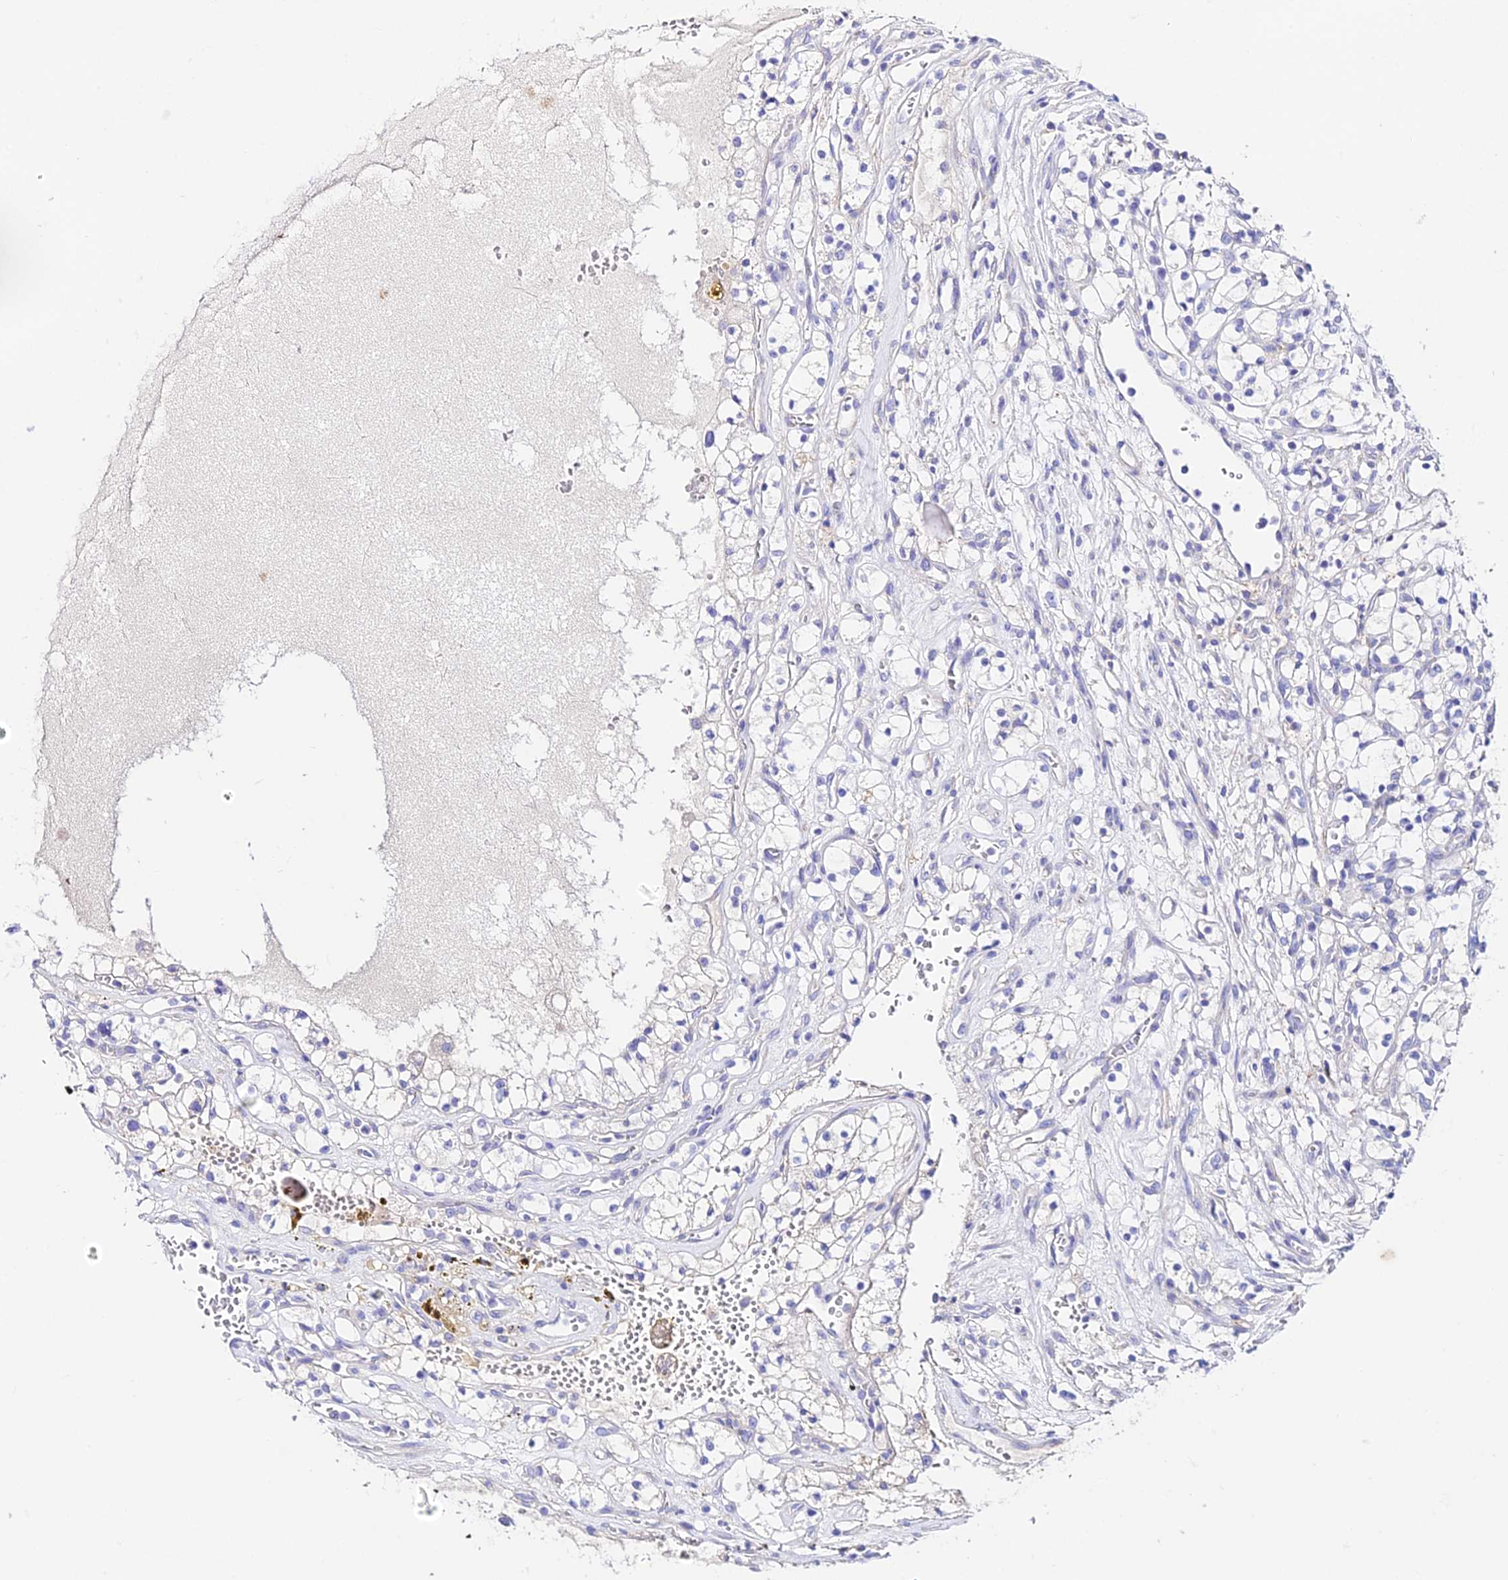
{"staining": {"intensity": "negative", "quantity": "none", "location": "none"}, "tissue": "renal cancer", "cell_type": "Tumor cells", "image_type": "cancer", "snomed": [{"axis": "morphology", "description": "Adenocarcinoma, NOS"}, {"axis": "topography", "description": "Kidney"}], "caption": "This is an immunohistochemistry image of human renal adenocarcinoma. There is no positivity in tumor cells.", "gene": "TMEM117", "patient": {"sex": "female", "age": 69}}